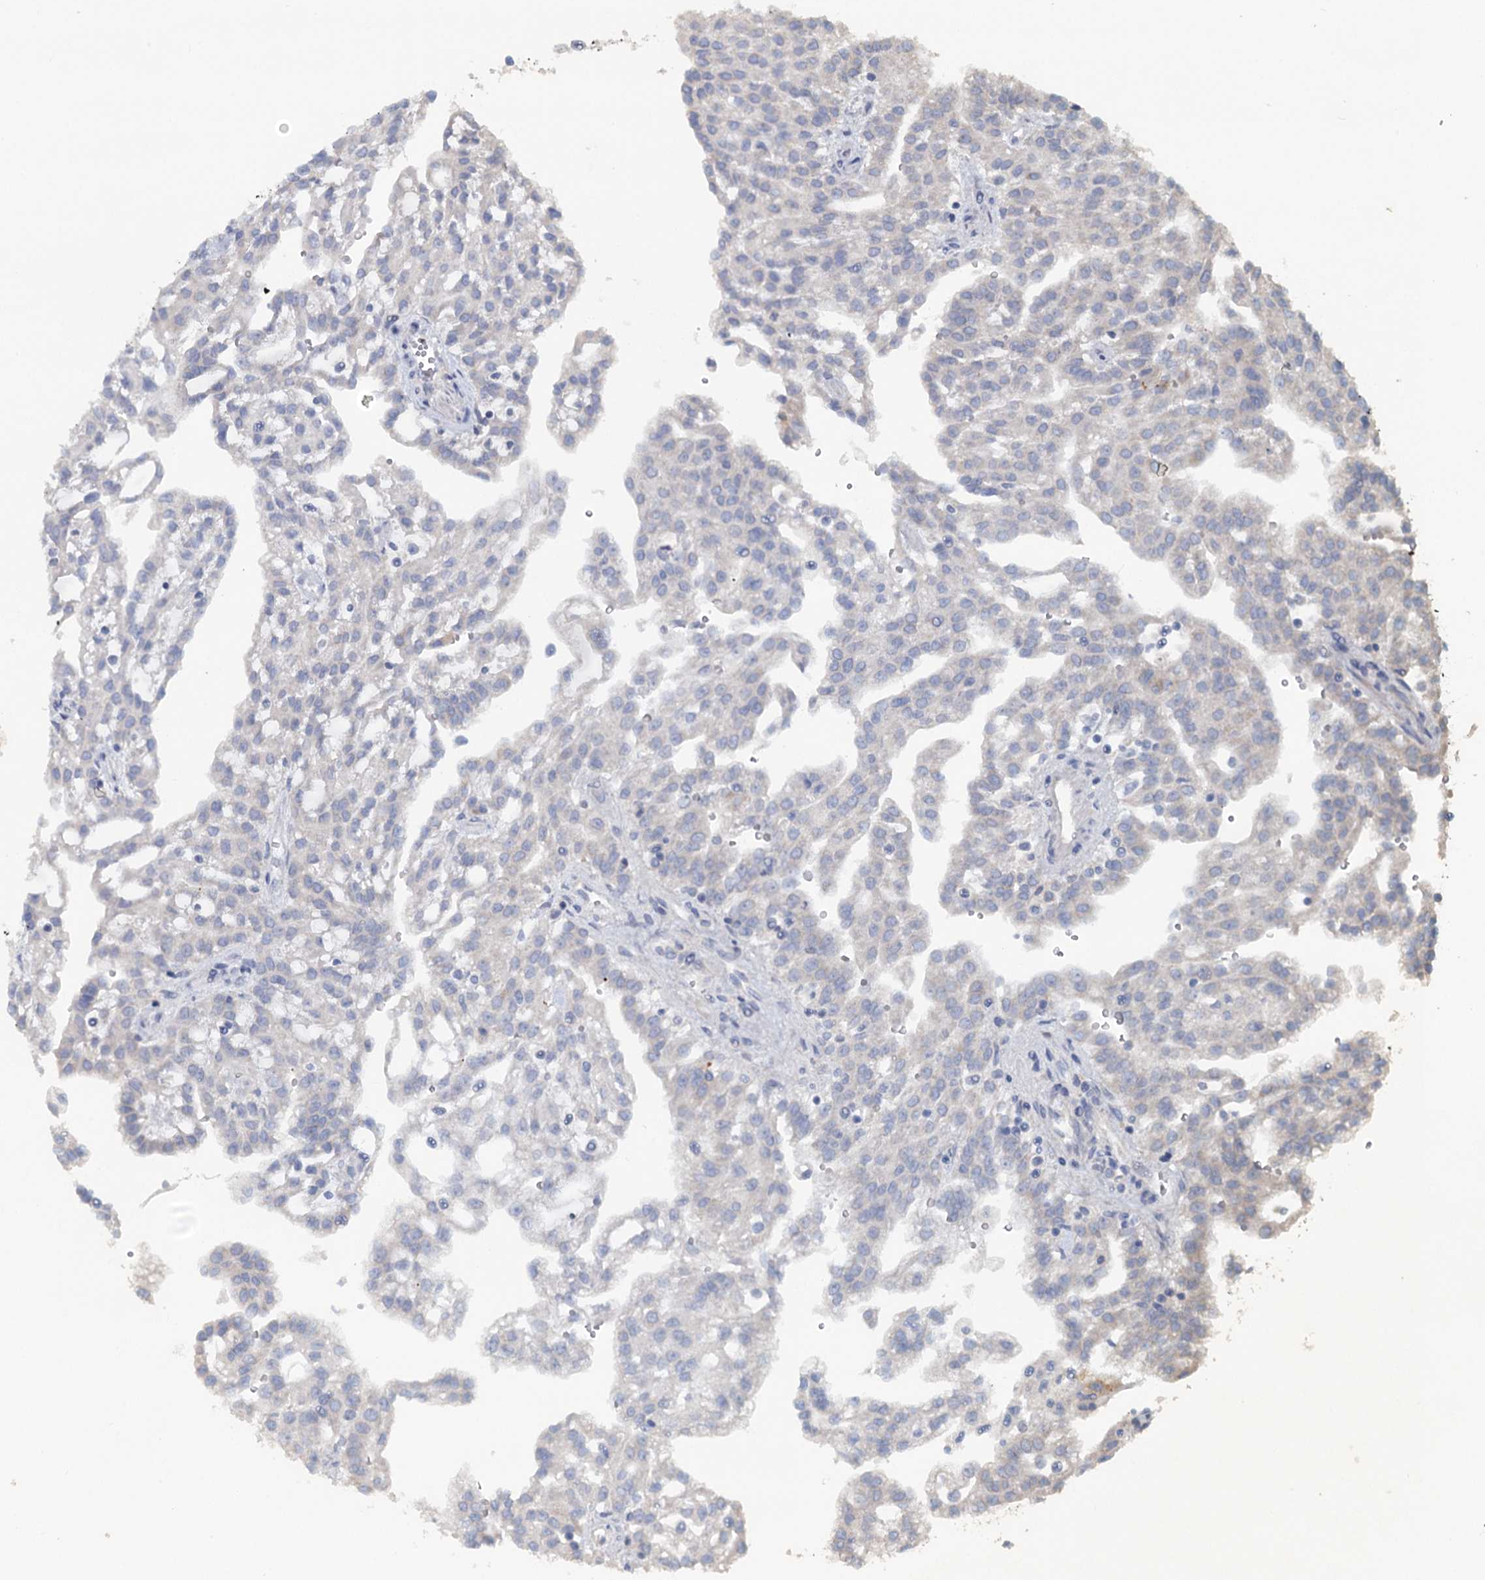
{"staining": {"intensity": "negative", "quantity": "none", "location": "none"}, "tissue": "renal cancer", "cell_type": "Tumor cells", "image_type": "cancer", "snomed": [{"axis": "morphology", "description": "Adenocarcinoma, NOS"}, {"axis": "topography", "description": "Kidney"}], "caption": "High power microscopy micrograph of an immunohistochemistry histopathology image of renal cancer (adenocarcinoma), revealing no significant expression in tumor cells.", "gene": "FUNDC1", "patient": {"sex": "male", "age": 63}}